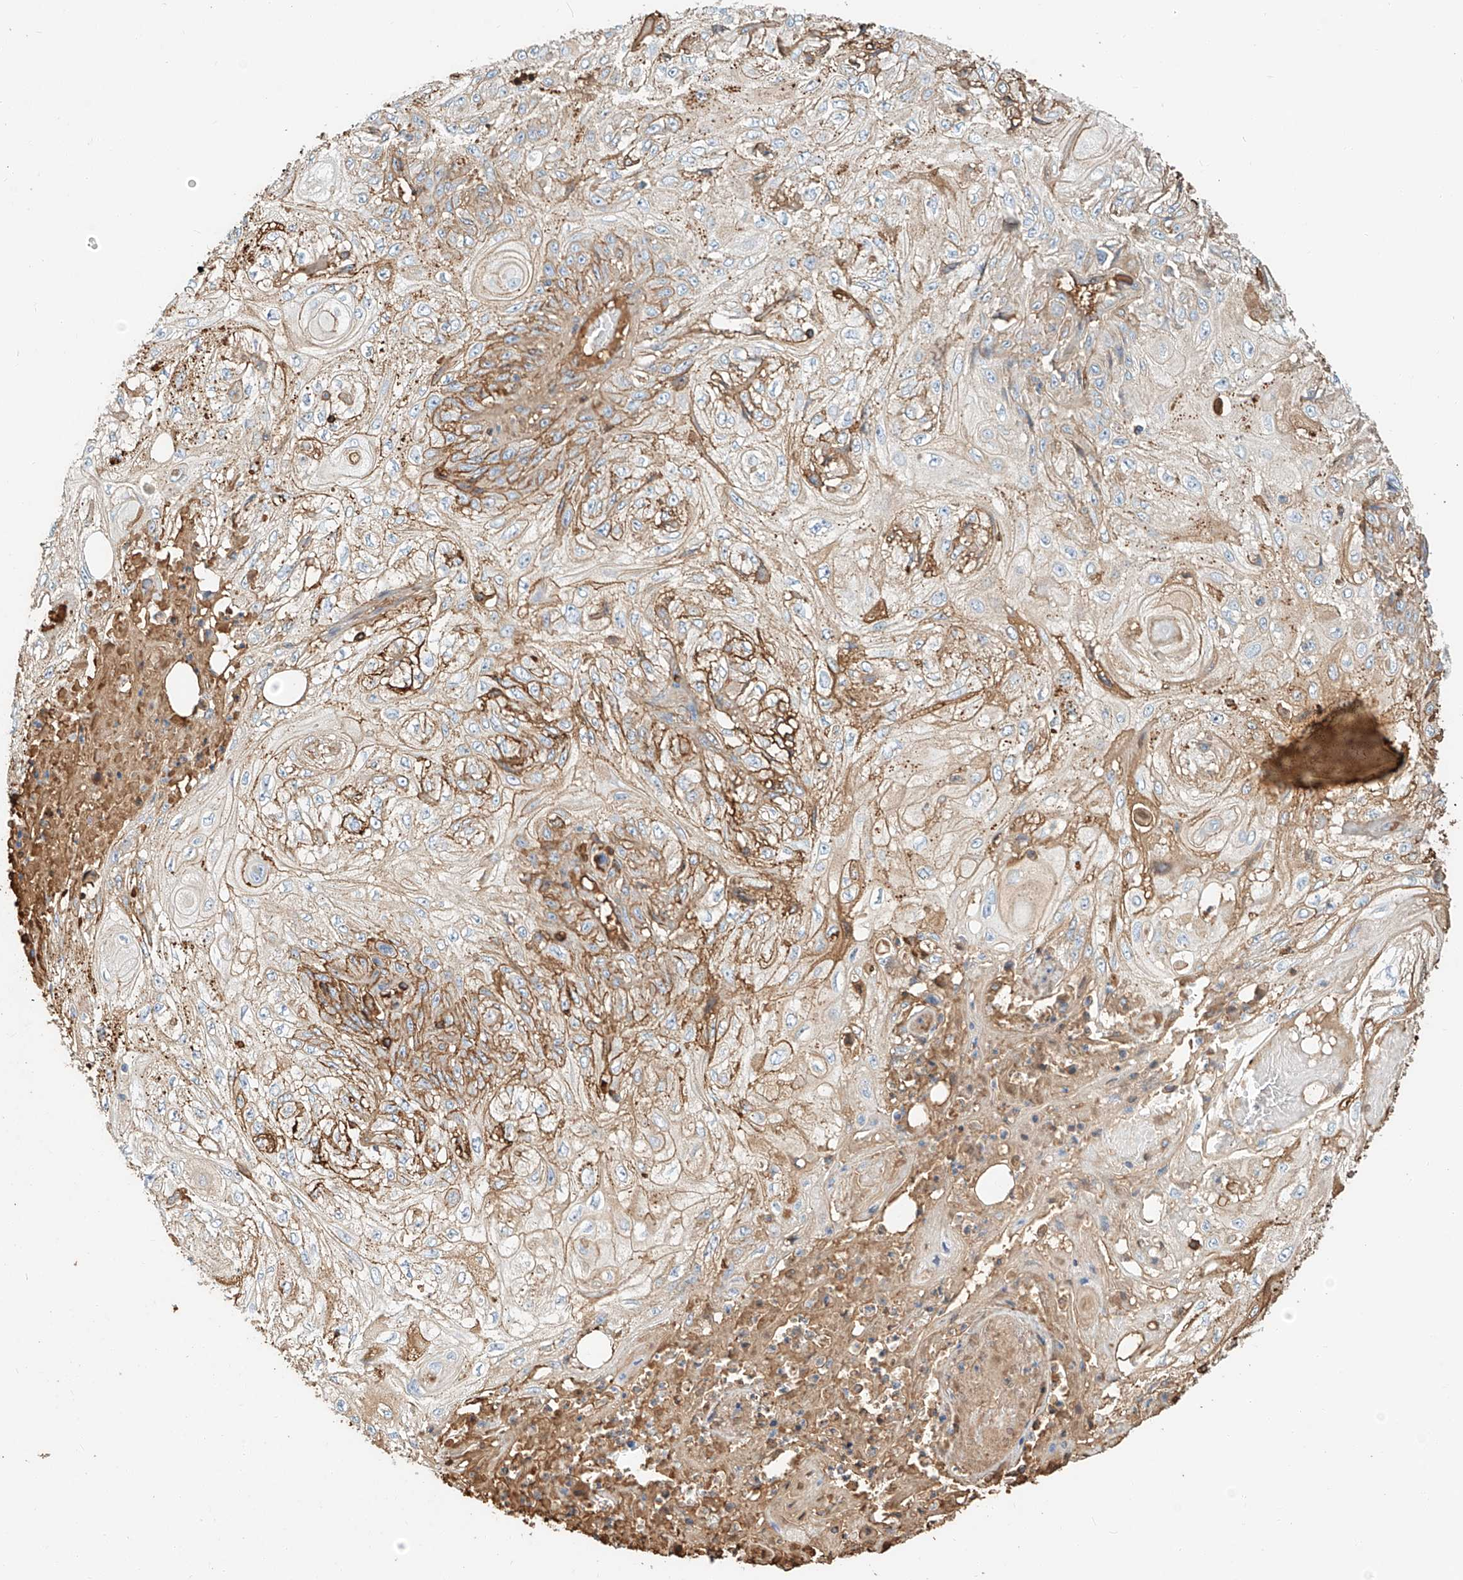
{"staining": {"intensity": "moderate", "quantity": "<25%", "location": "cytoplasmic/membranous"}, "tissue": "skin cancer", "cell_type": "Tumor cells", "image_type": "cancer", "snomed": [{"axis": "morphology", "description": "Squamous cell carcinoma, NOS"}, {"axis": "morphology", "description": "Squamous cell carcinoma, metastatic, NOS"}, {"axis": "topography", "description": "Skin"}, {"axis": "topography", "description": "Lymph node"}], "caption": "A low amount of moderate cytoplasmic/membranous expression is identified in about <25% of tumor cells in skin cancer (metastatic squamous cell carcinoma) tissue.", "gene": "ZFP30", "patient": {"sex": "male", "age": 75}}